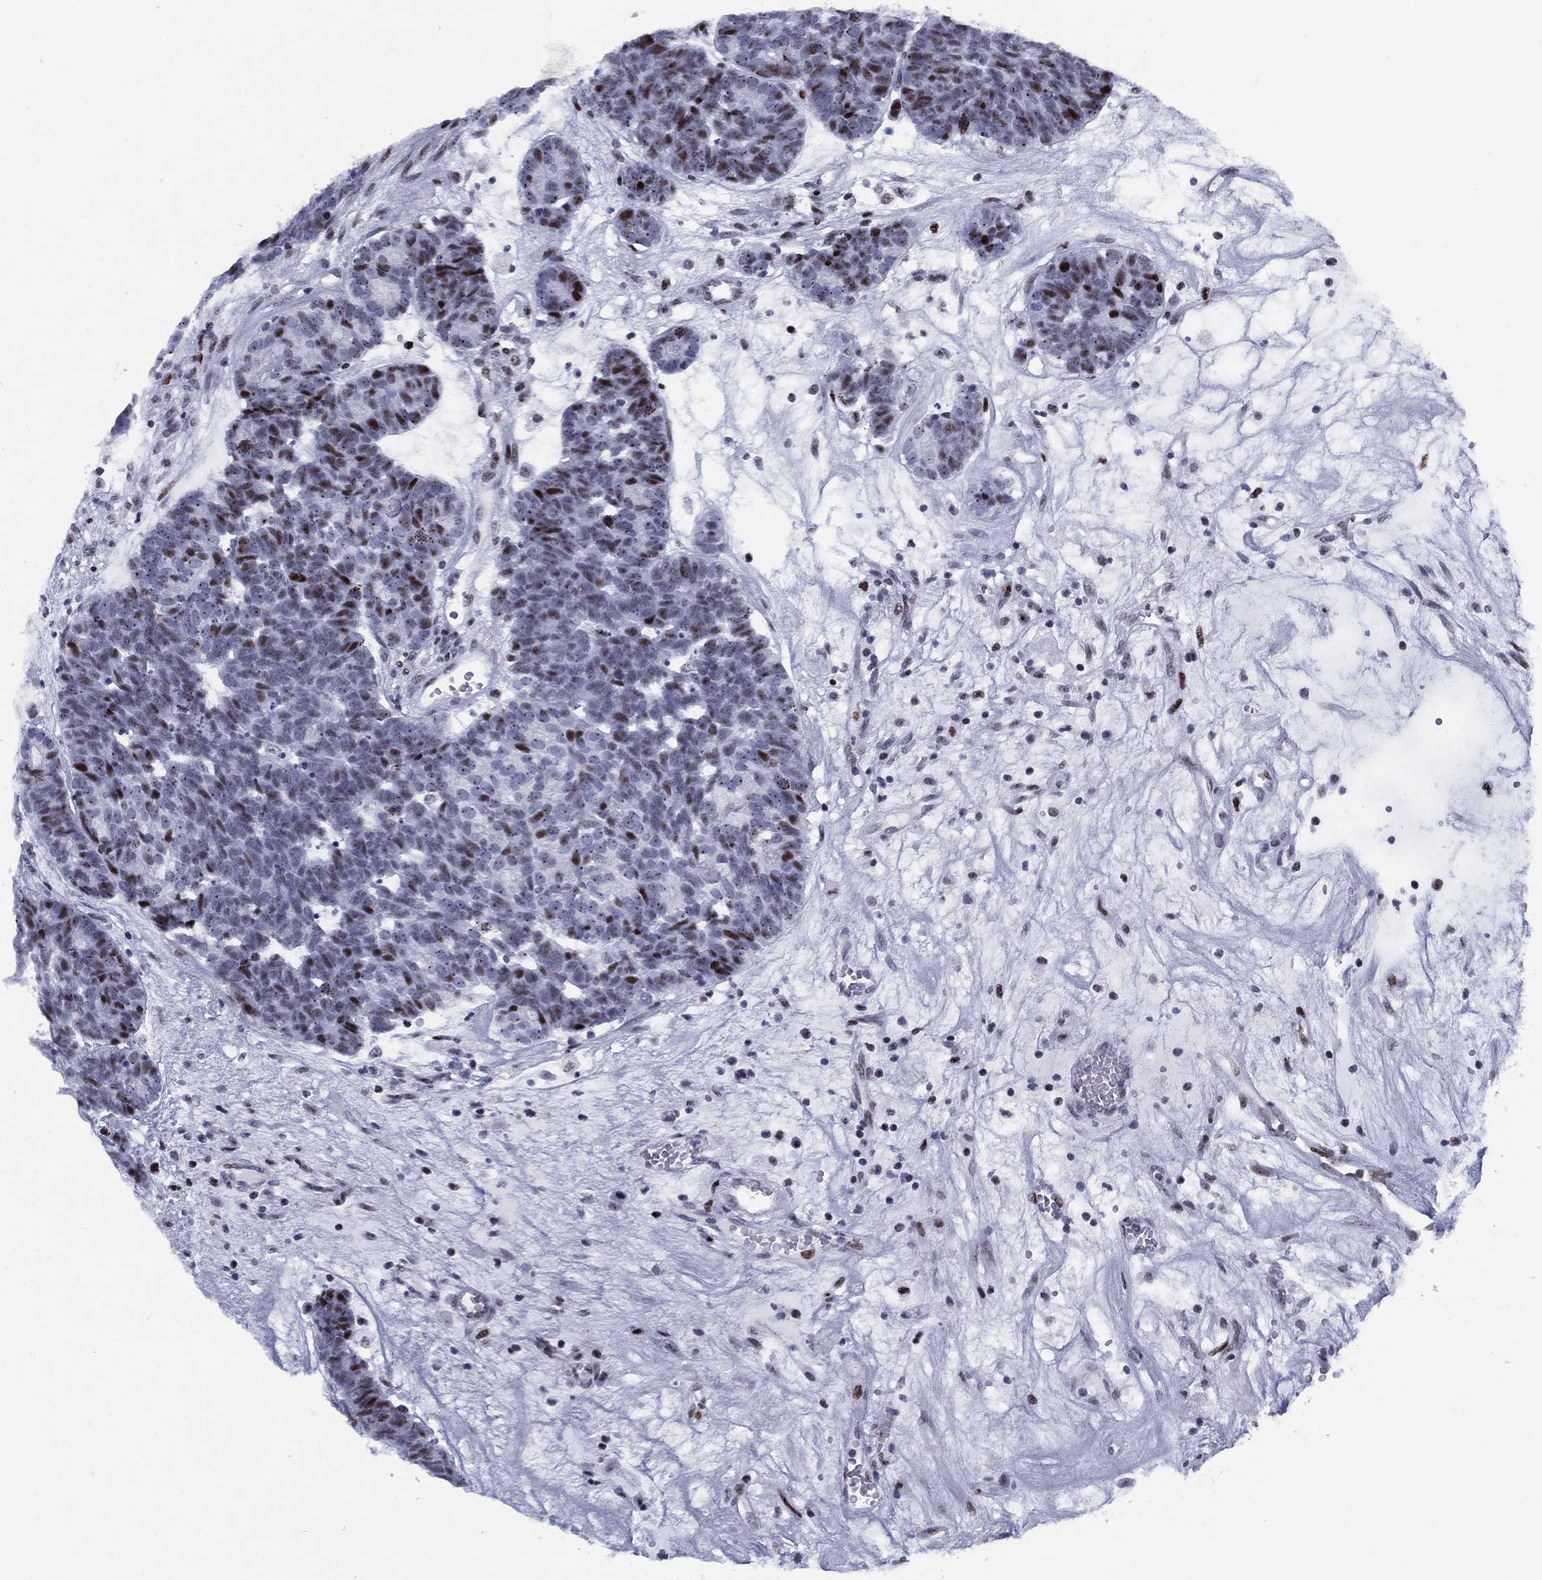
{"staining": {"intensity": "strong", "quantity": "<25%", "location": "nuclear"}, "tissue": "head and neck cancer", "cell_type": "Tumor cells", "image_type": "cancer", "snomed": [{"axis": "morphology", "description": "Adenocarcinoma, NOS"}, {"axis": "topography", "description": "Head-Neck"}], "caption": "Adenocarcinoma (head and neck) stained for a protein exhibits strong nuclear positivity in tumor cells.", "gene": "CYB561D2", "patient": {"sex": "female", "age": 81}}